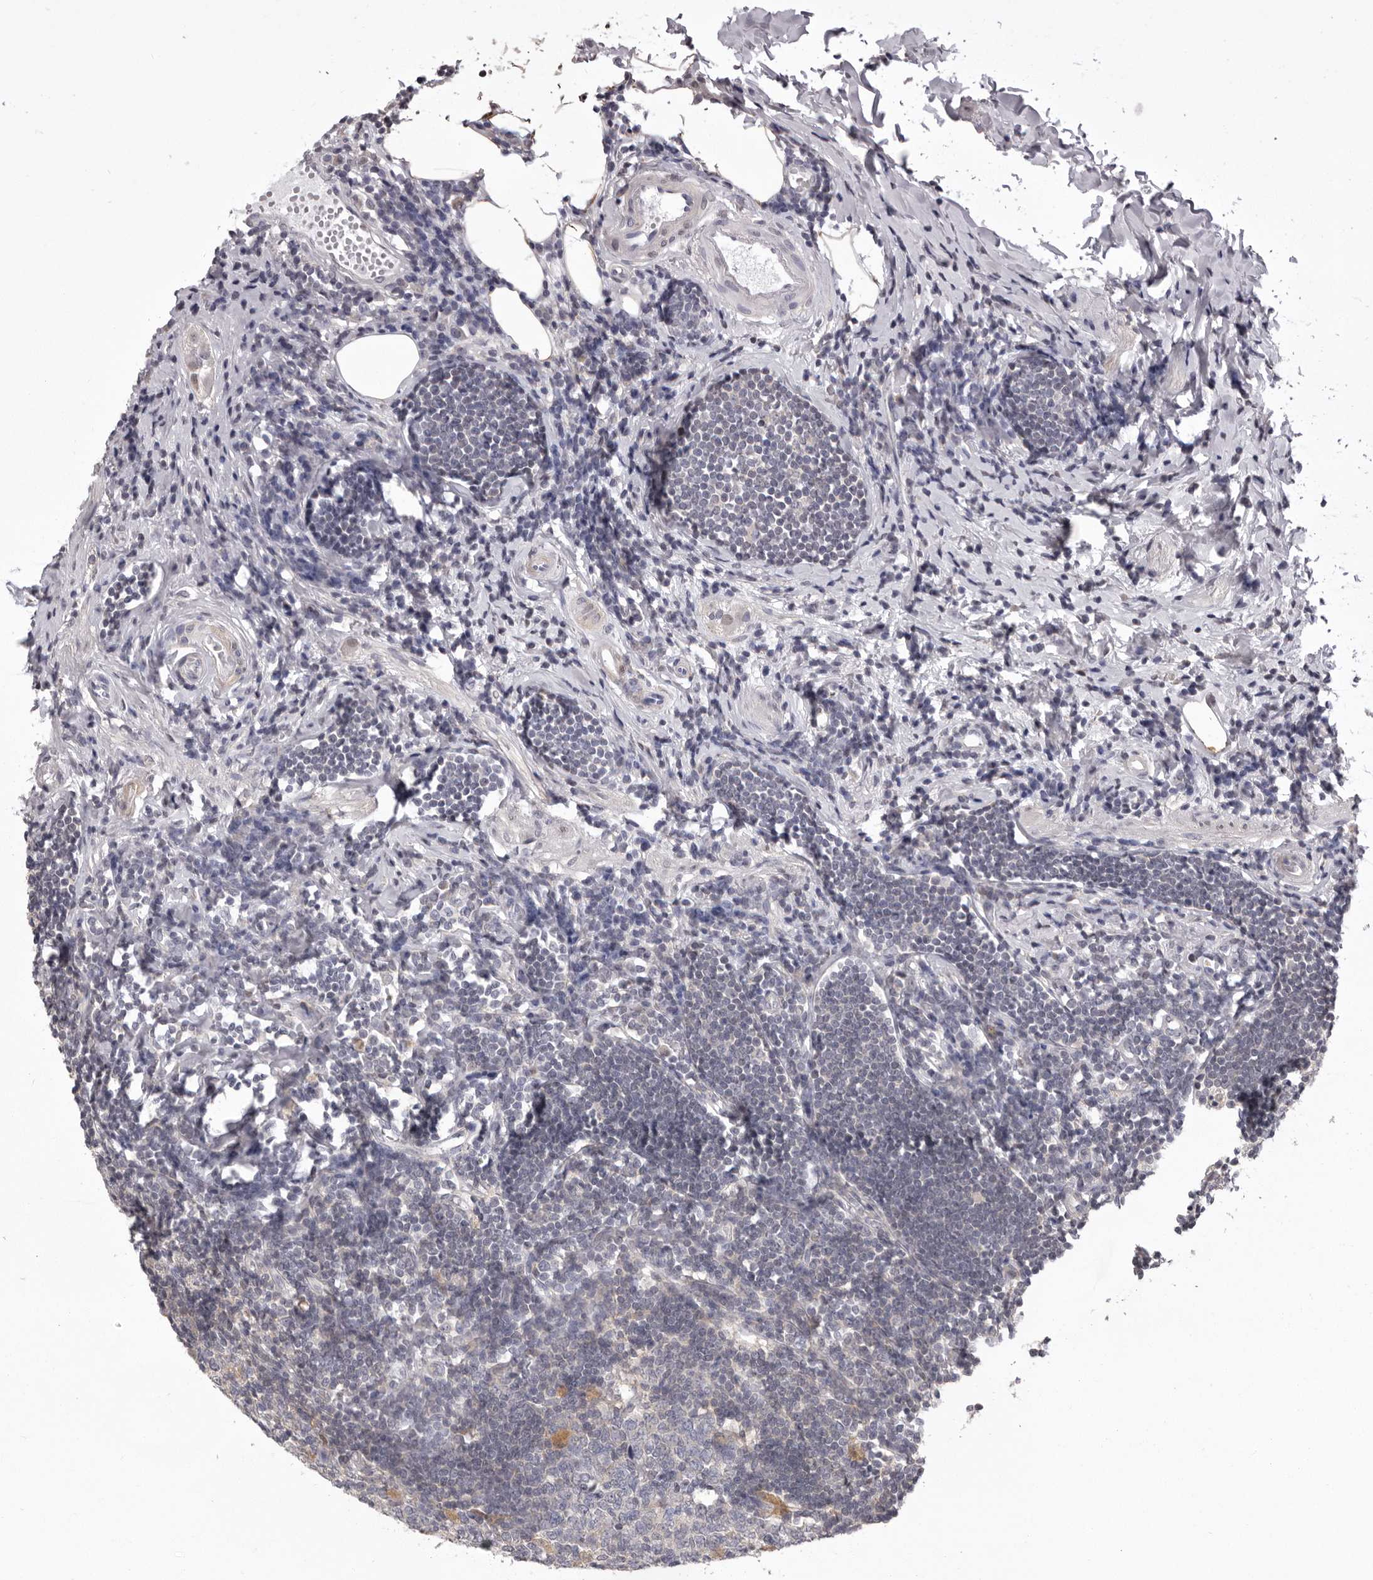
{"staining": {"intensity": "weak", "quantity": "<25%", "location": "cytoplasmic/membranous,nuclear"}, "tissue": "appendix", "cell_type": "Glandular cells", "image_type": "normal", "snomed": [{"axis": "morphology", "description": "Normal tissue, NOS"}, {"axis": "topography", "description": "Appendix"}], "caption": "Glandular cells show no significant protein positivity in normal appendix. Brightfield microscopy of IHC stained with DAB (brown) and hematoxylin (blue), captured at high magnification.", "gene": "MDH1", "patient": {"sex": "female", "age": 54}}